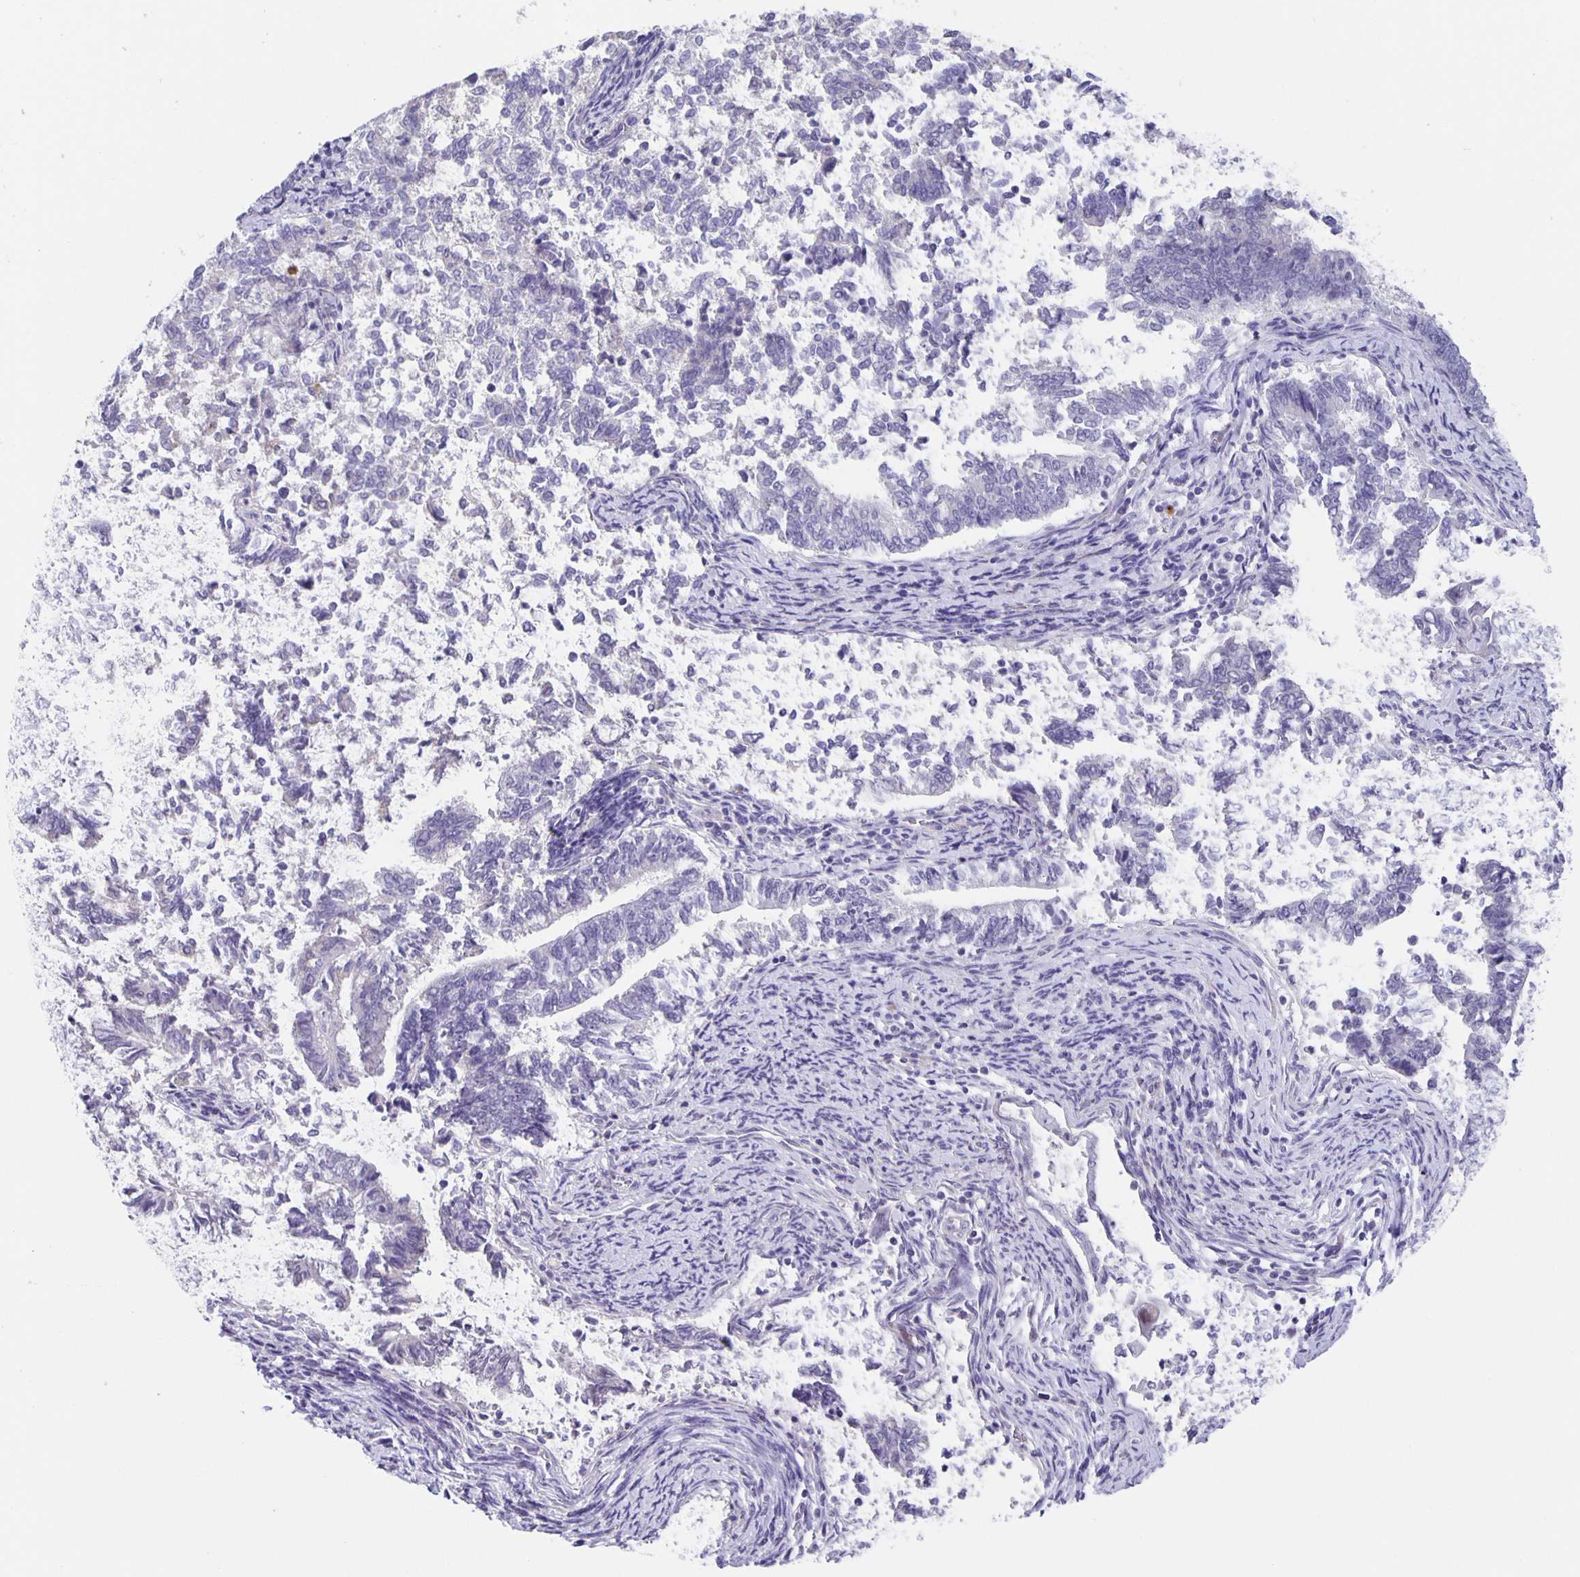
{"staining": {"intensity": "negative", "quantity": "none", "location": "none"}, "tissue": "endometrial cancer", "cell_type": "Tumor cells", "image_type": "cancer", "snomed": [{"axis": "morphology", "description": "Adenocarcinoma, NOS"}, {"axis": "topography", "description": "Endometrium"}], "caption": "Tumor cells show no significant protein expression in endometrial adenocarcinoma. (Immunohistochemistry (ihc), brightfield microscopy, high magnification).", "gene": "PHRF1", "patient": {"sex": "female", "age": 65}}